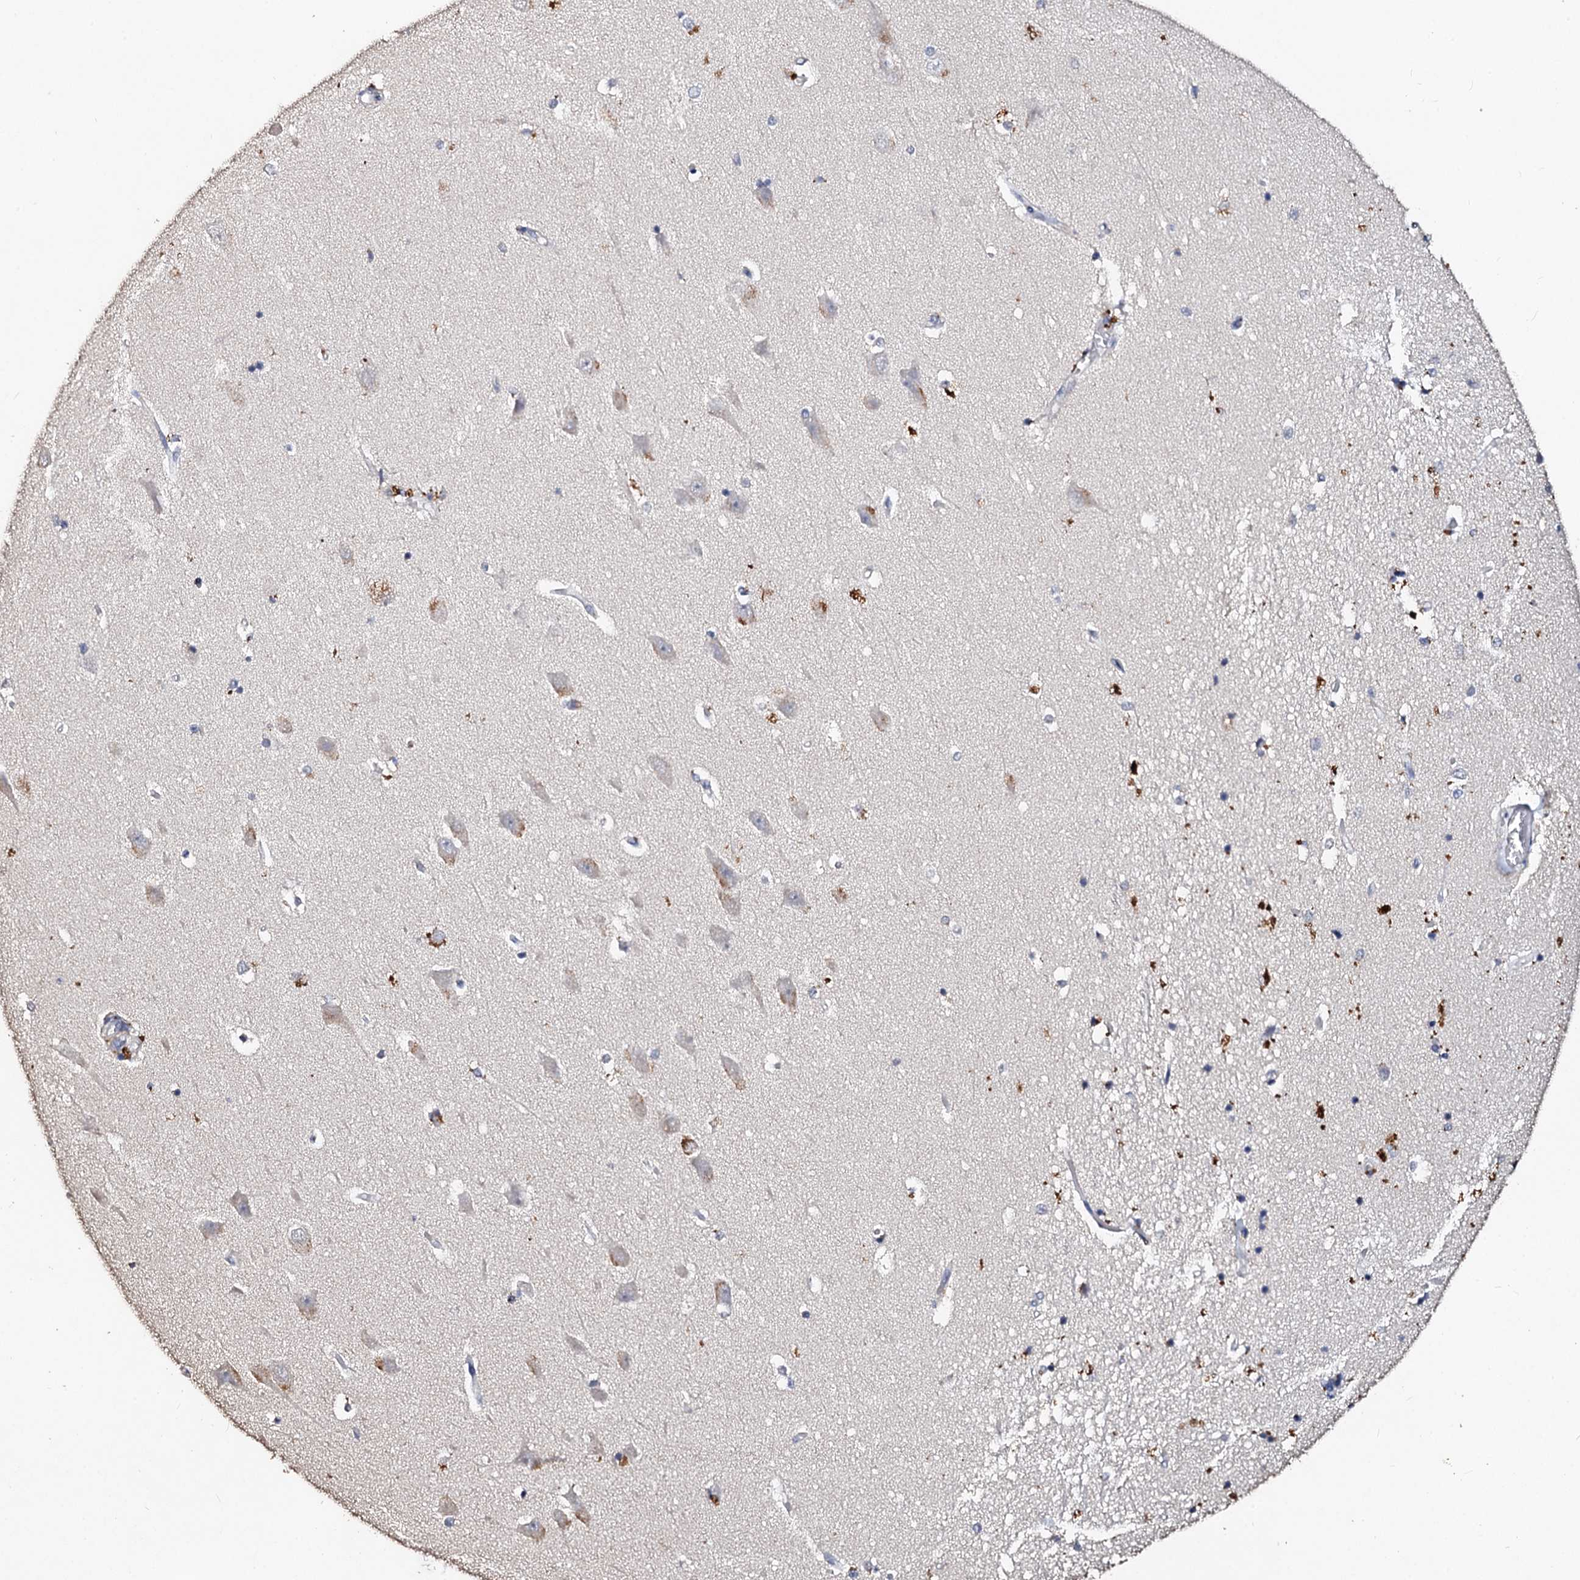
{"staining": {"intensity": "strong", "quantity": "<25%", "location": "cytoplasmic/membranous"}, "tissue": "hippocampus", "cell_type": "Glial cells", "image_type": "normal", "snomed": [{"axis": "morphology", "description": "Normal tissue, NOS"}, {"axis": "topography", "description": "Hippocampus"}], "caption": "Unremarkable hippocampus displays strong cytoplasmic/membranous staining in about <25% of glial cells.", "gene": "VPS36", "patient": {"sex": "male", "age": 45}}